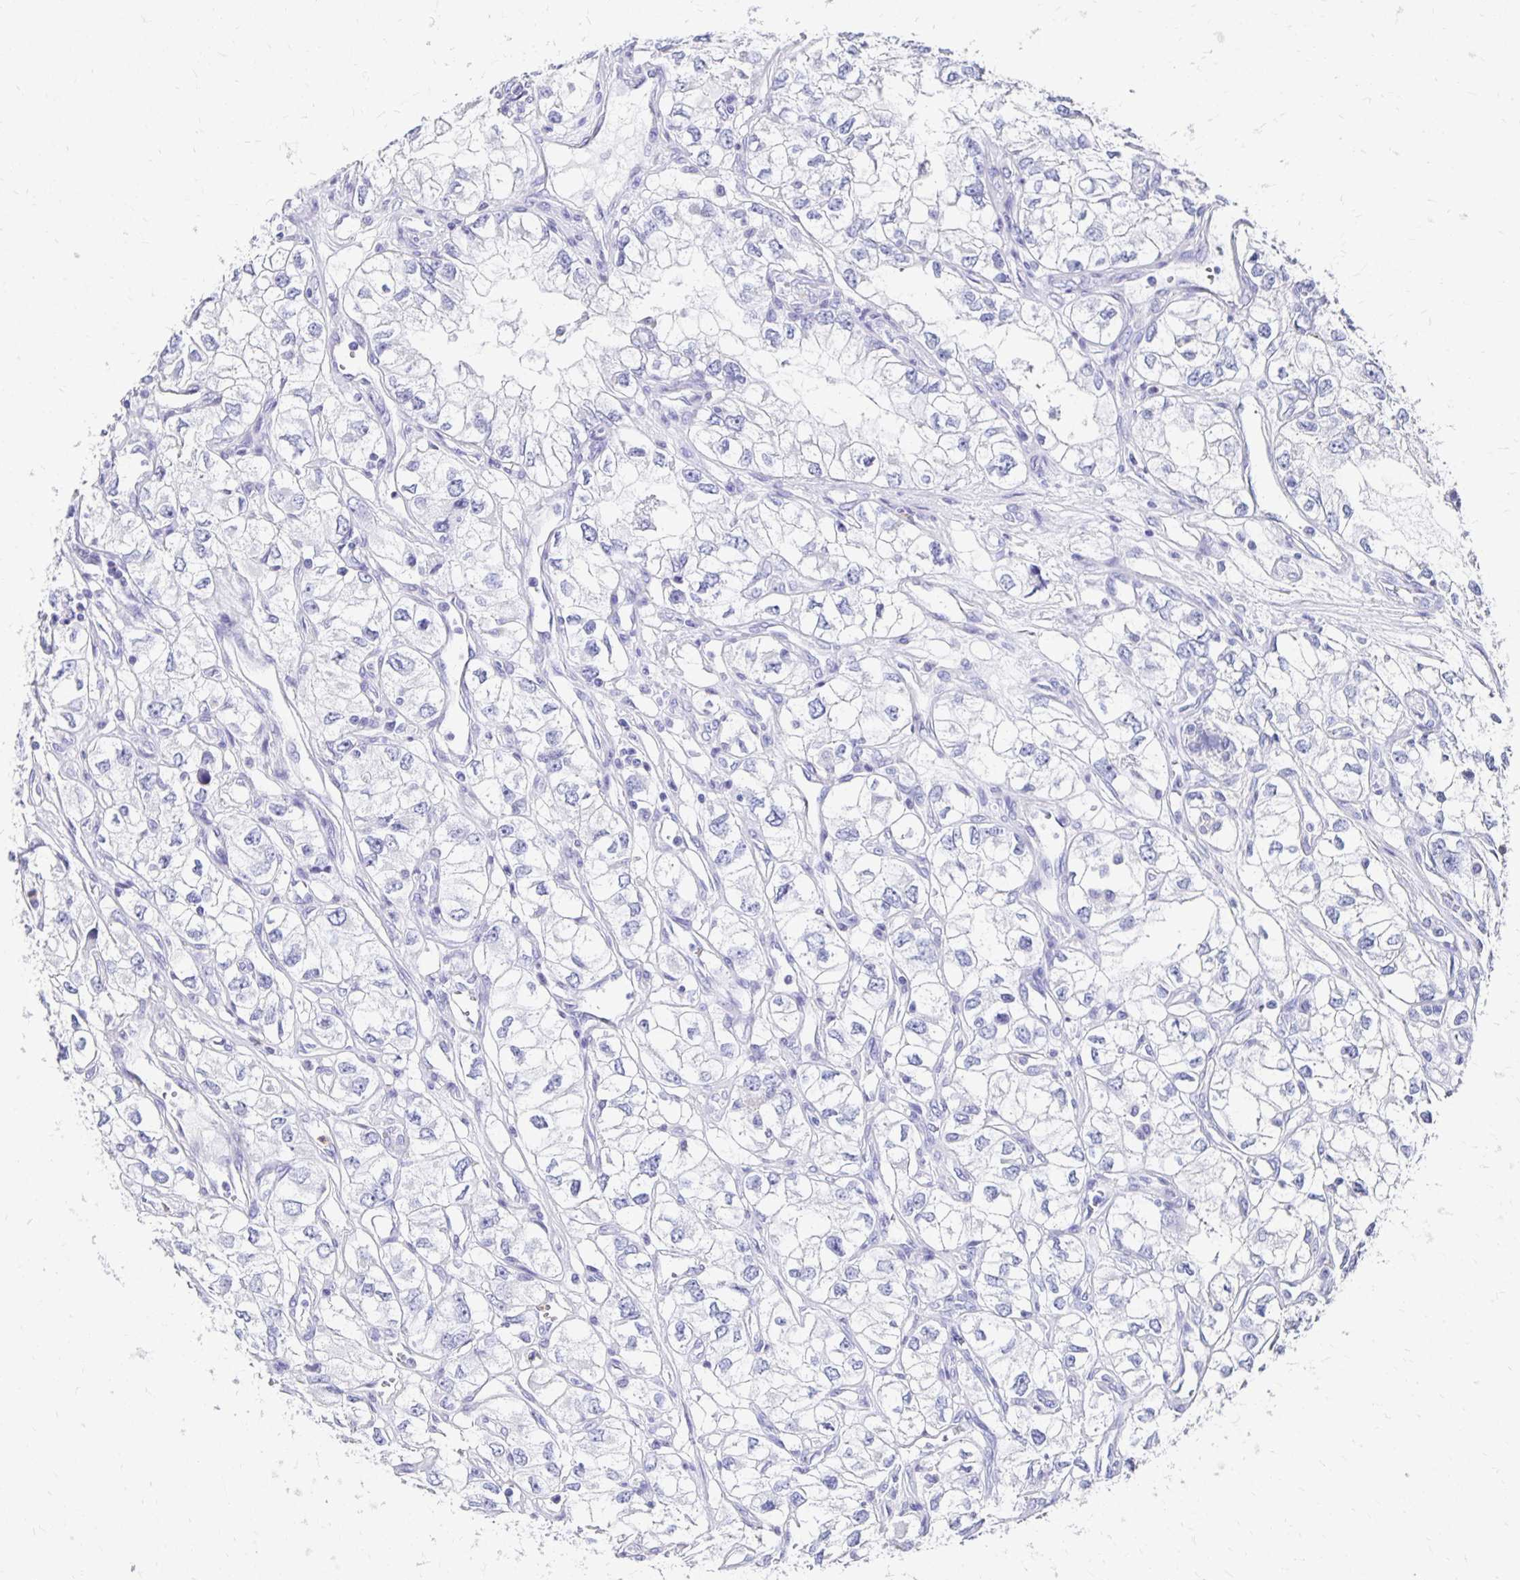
{"staining": {"intensity": "negative", "quantity": "none", "location": "none"}, "tissue": "renal cancer", "cell_type": "Tumor cells", "image_type": "cancer", "snomed": [{"axis": "morphology", "description": "Adenocarcinoma, NOS"}, {"axis": "topography", "description": "Kidney"}], "caption": "Tumor cells are negative for brown protein staining in renal adenocarcinoma.", "gene": "DYNLT4", "patient": {"sex": "female", "age": 59}}